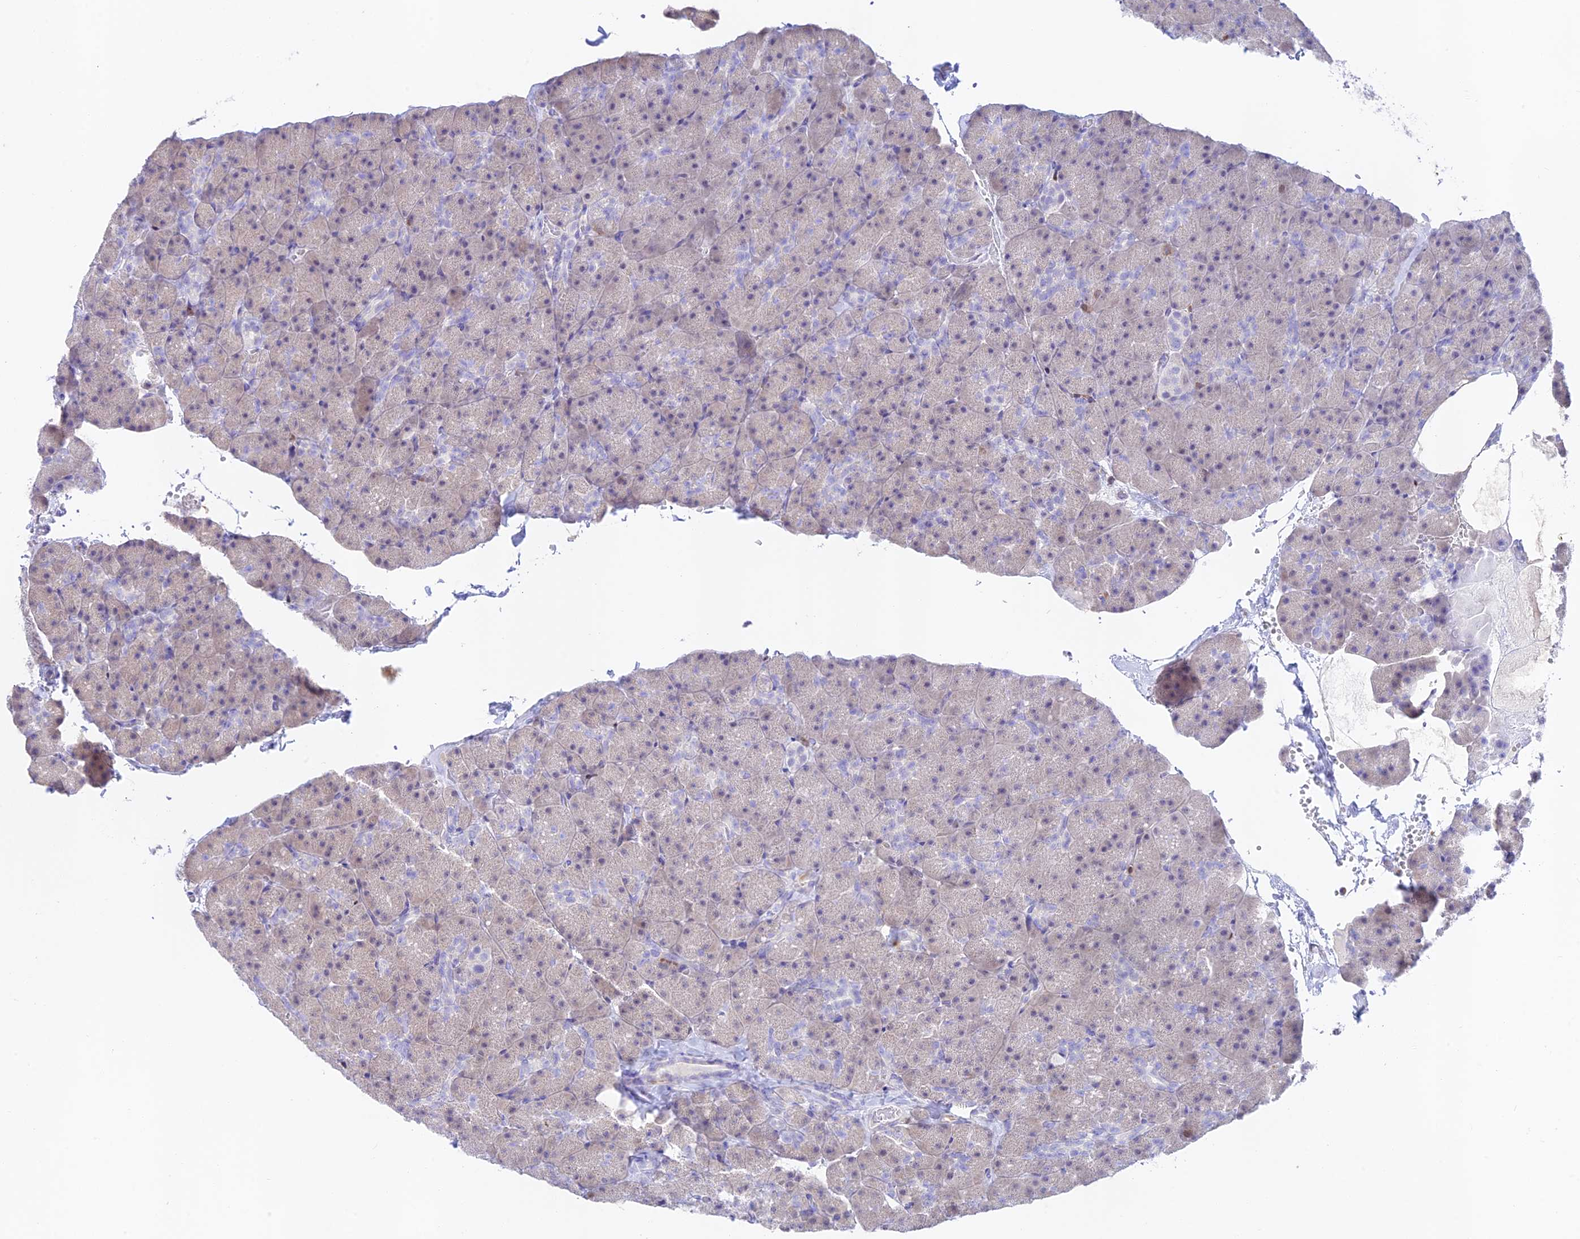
{"staining": {"intensity": "moderate", "quantity": "<25%", "location": "nuclear"}, "tissue": "pancreas", "cell_type": "Exocrine glandular cells", "image_type": "normal", "snomed": [{"axis": "morphology", "description": "Normal tissue, NOS"}, {"axis": "topography", "description": "Pancreas"}], "caption": "Benign pancreas exhibits moderate nuclear staining in approximately <25% of exocrine glandular cells.", "gene": "DENND1C", "patient": {"sex": "male", "age": 36}}